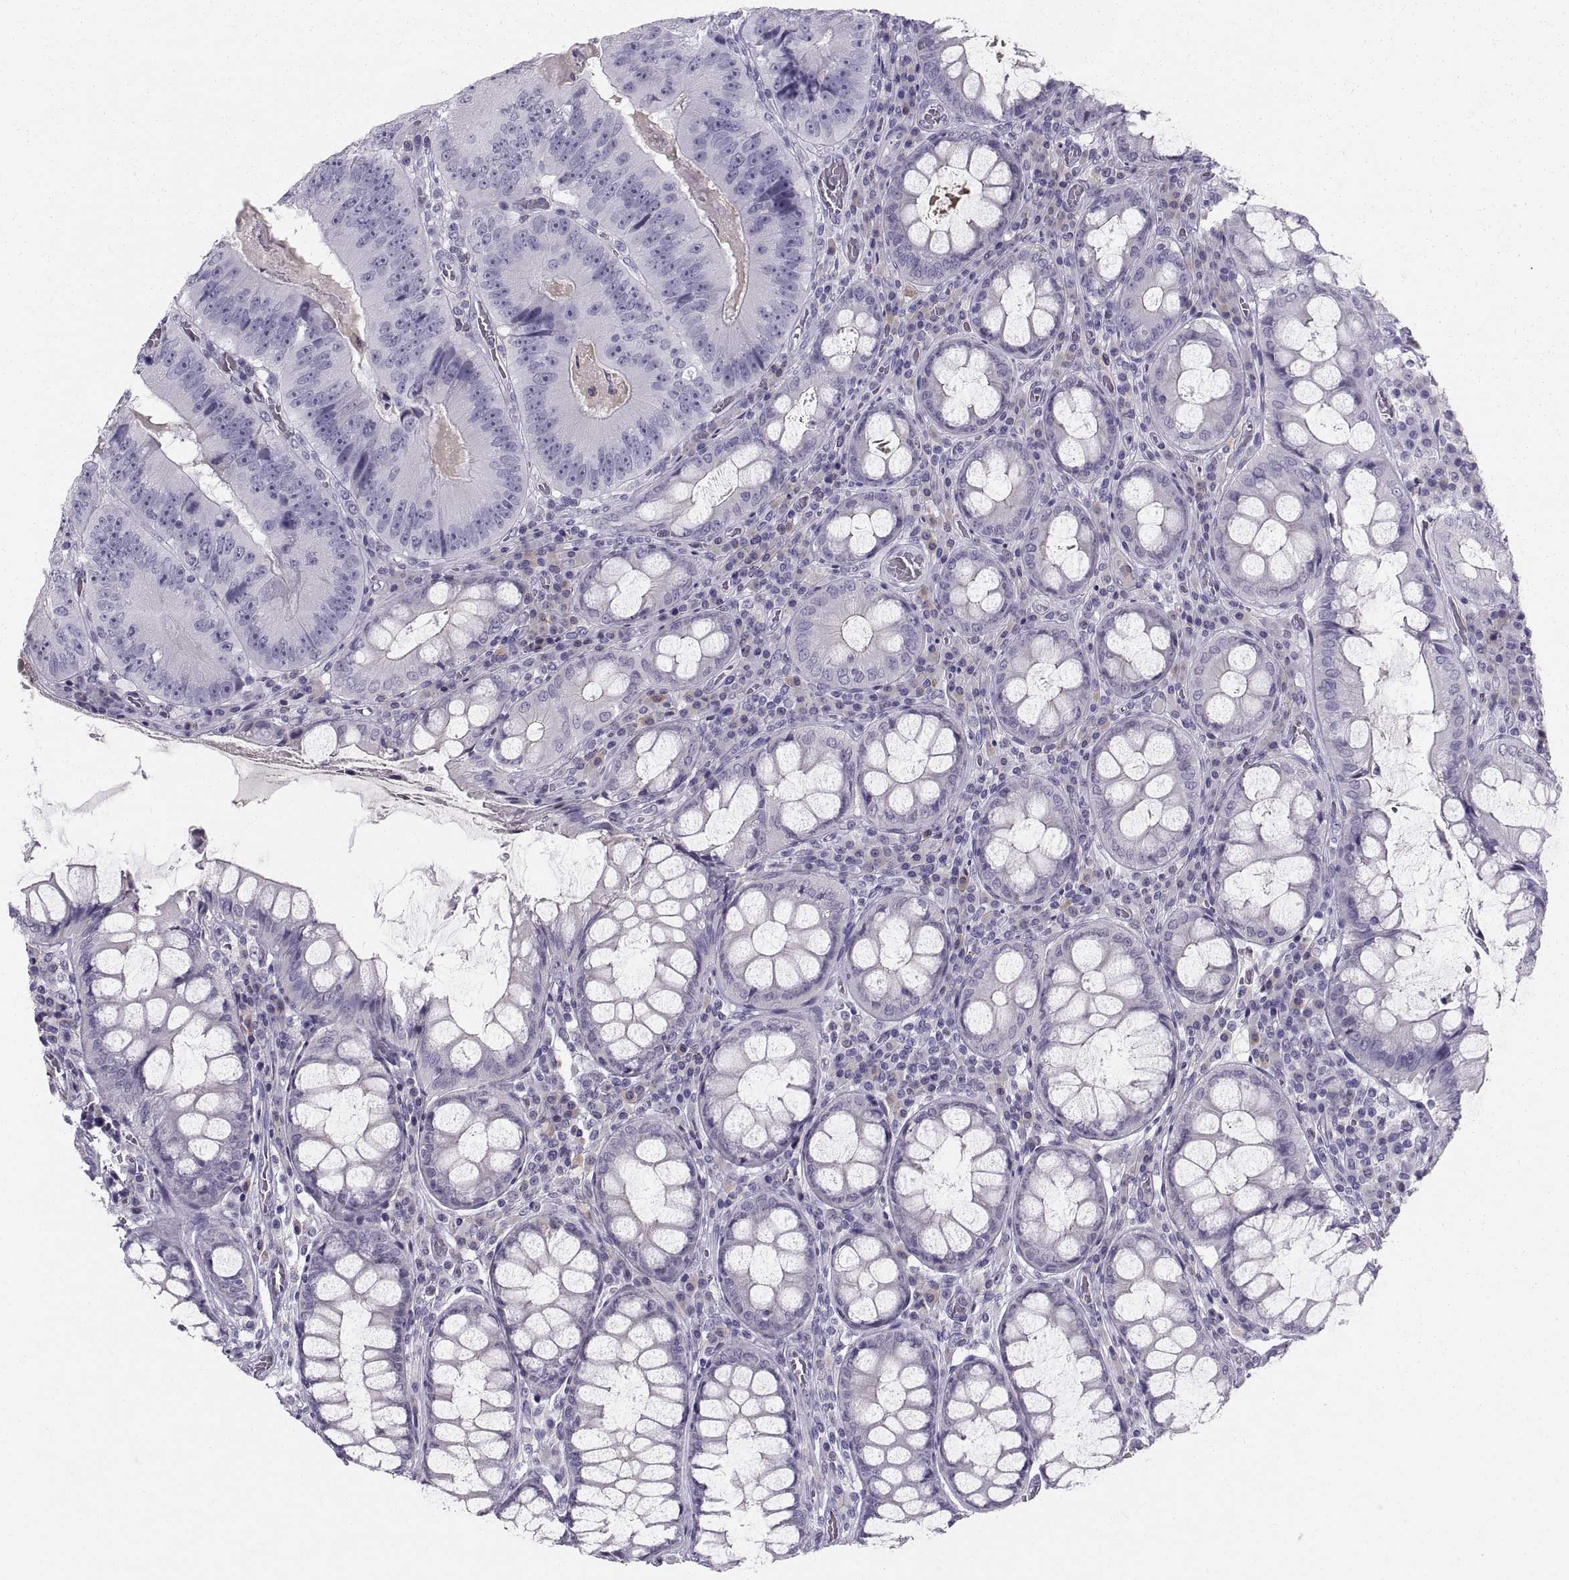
{"staining": {"intensity": "negative", "quantity": "none", "location": "none"}, "tissue": "colorectal cancer", "cell_type": "Tumor cells", "image_type": "cancer", "snomed": [{"axis": "morphology", "description": "Adenocarcinoma, NOS"}, {"axis": "topography", "description": "Colon"}], "caption": "Colorectal cancer was stained to show a protein in brown. There is no significant expression in tumor cells.", "gene": "SLC22A6", "patient": {"sex": "female", "age": 86}}